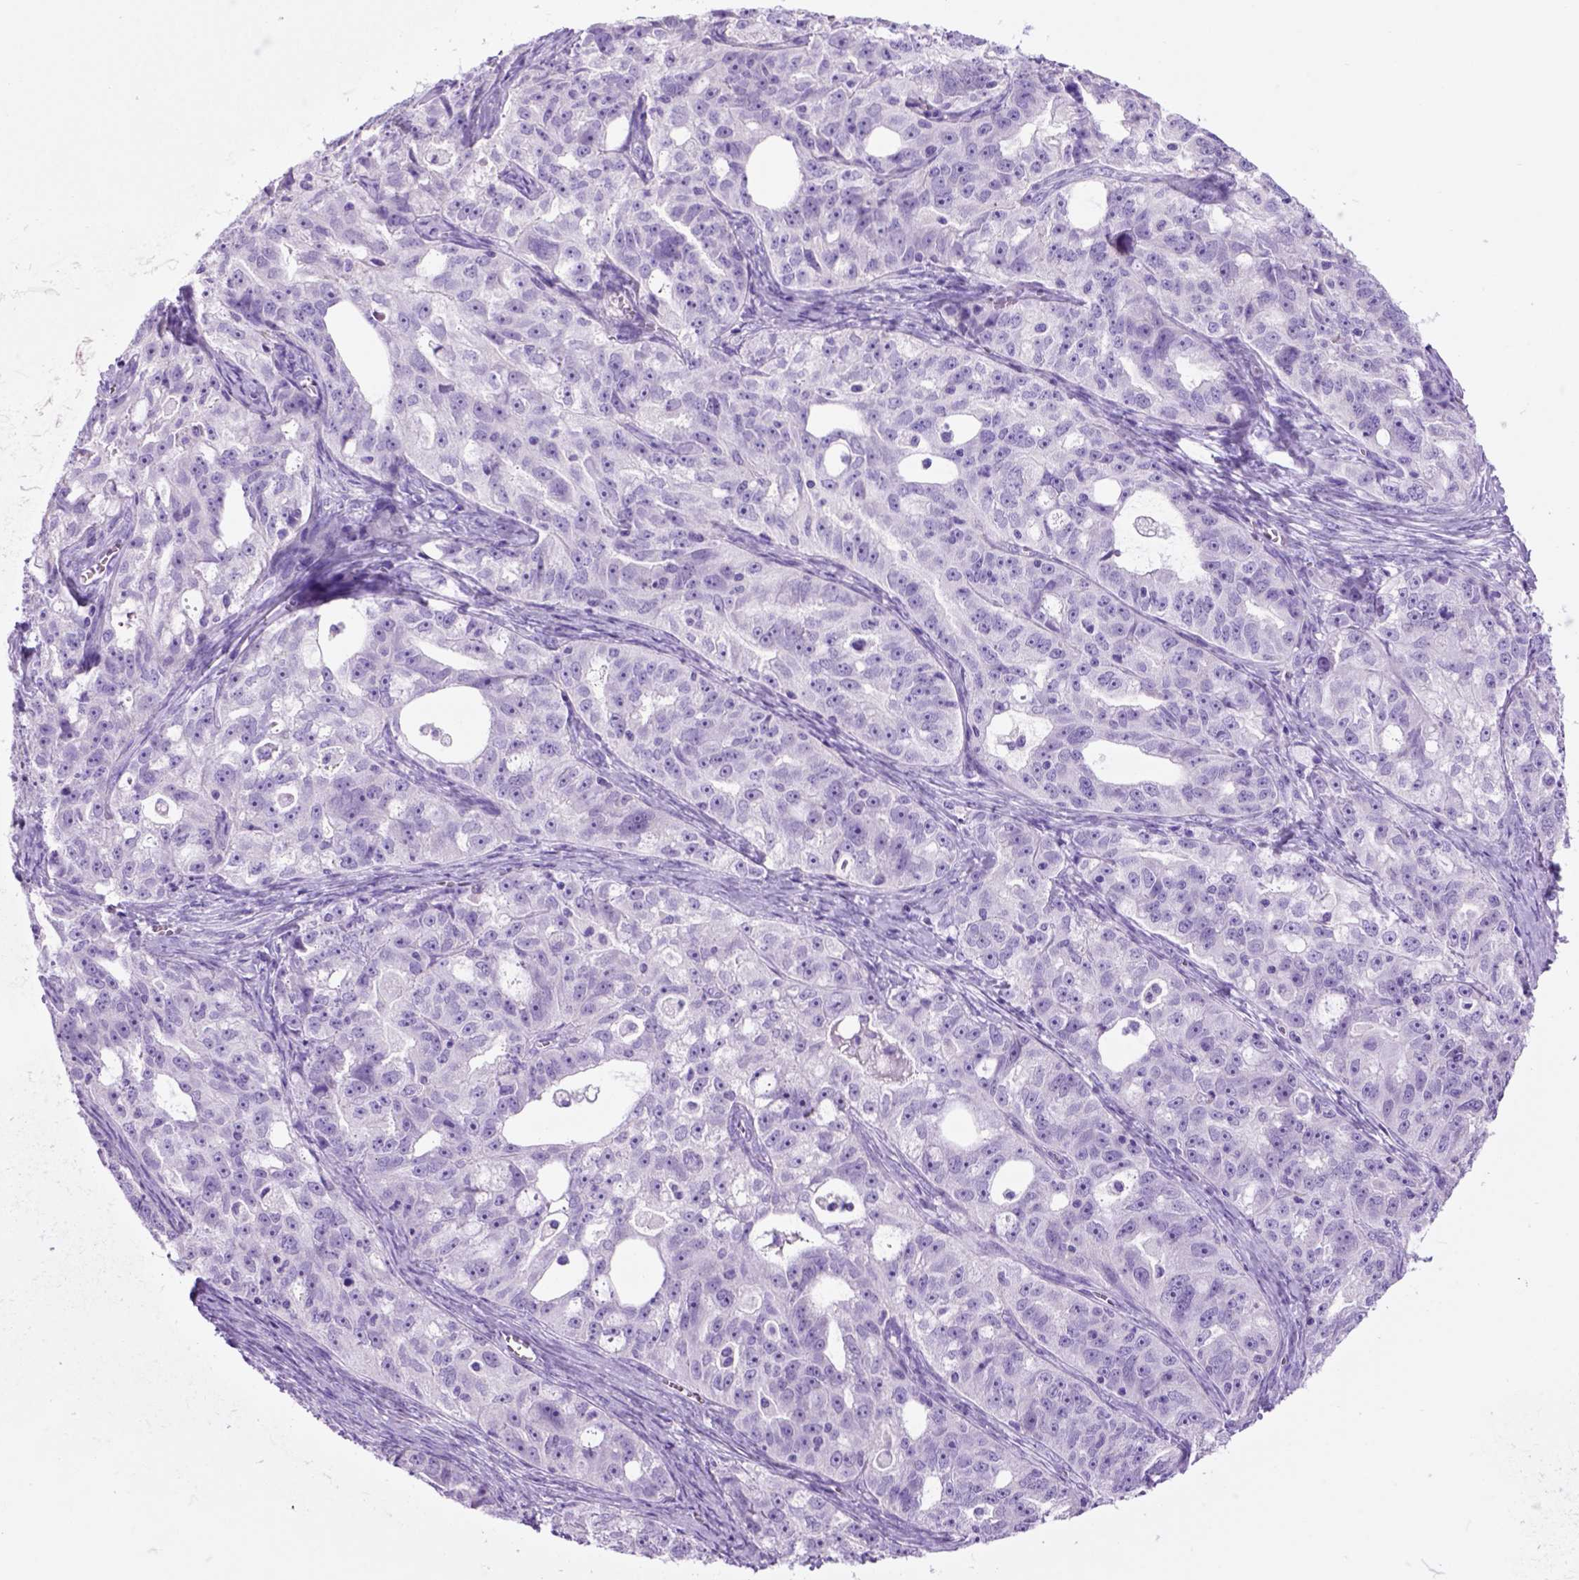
{"staining": {"intensity": "negative", "quantity": "none", "location": "none"}, "tissue": "ovarian cancer", "cell_type": "Tumor cells", "image_type": "cancer", "snomed": [{"axis": "morphology", "description": "Cystadenocarcinoma, serous, NOS"}, {"axis": "topography", "description": "Ovary"}], "caption": "Tumor cells are negative for brown protein staining in ovarian cancer (serous cystadenocarcinoma).", "gene": "HHIPL2", "patient": {"sex": "female", "age": 51}}